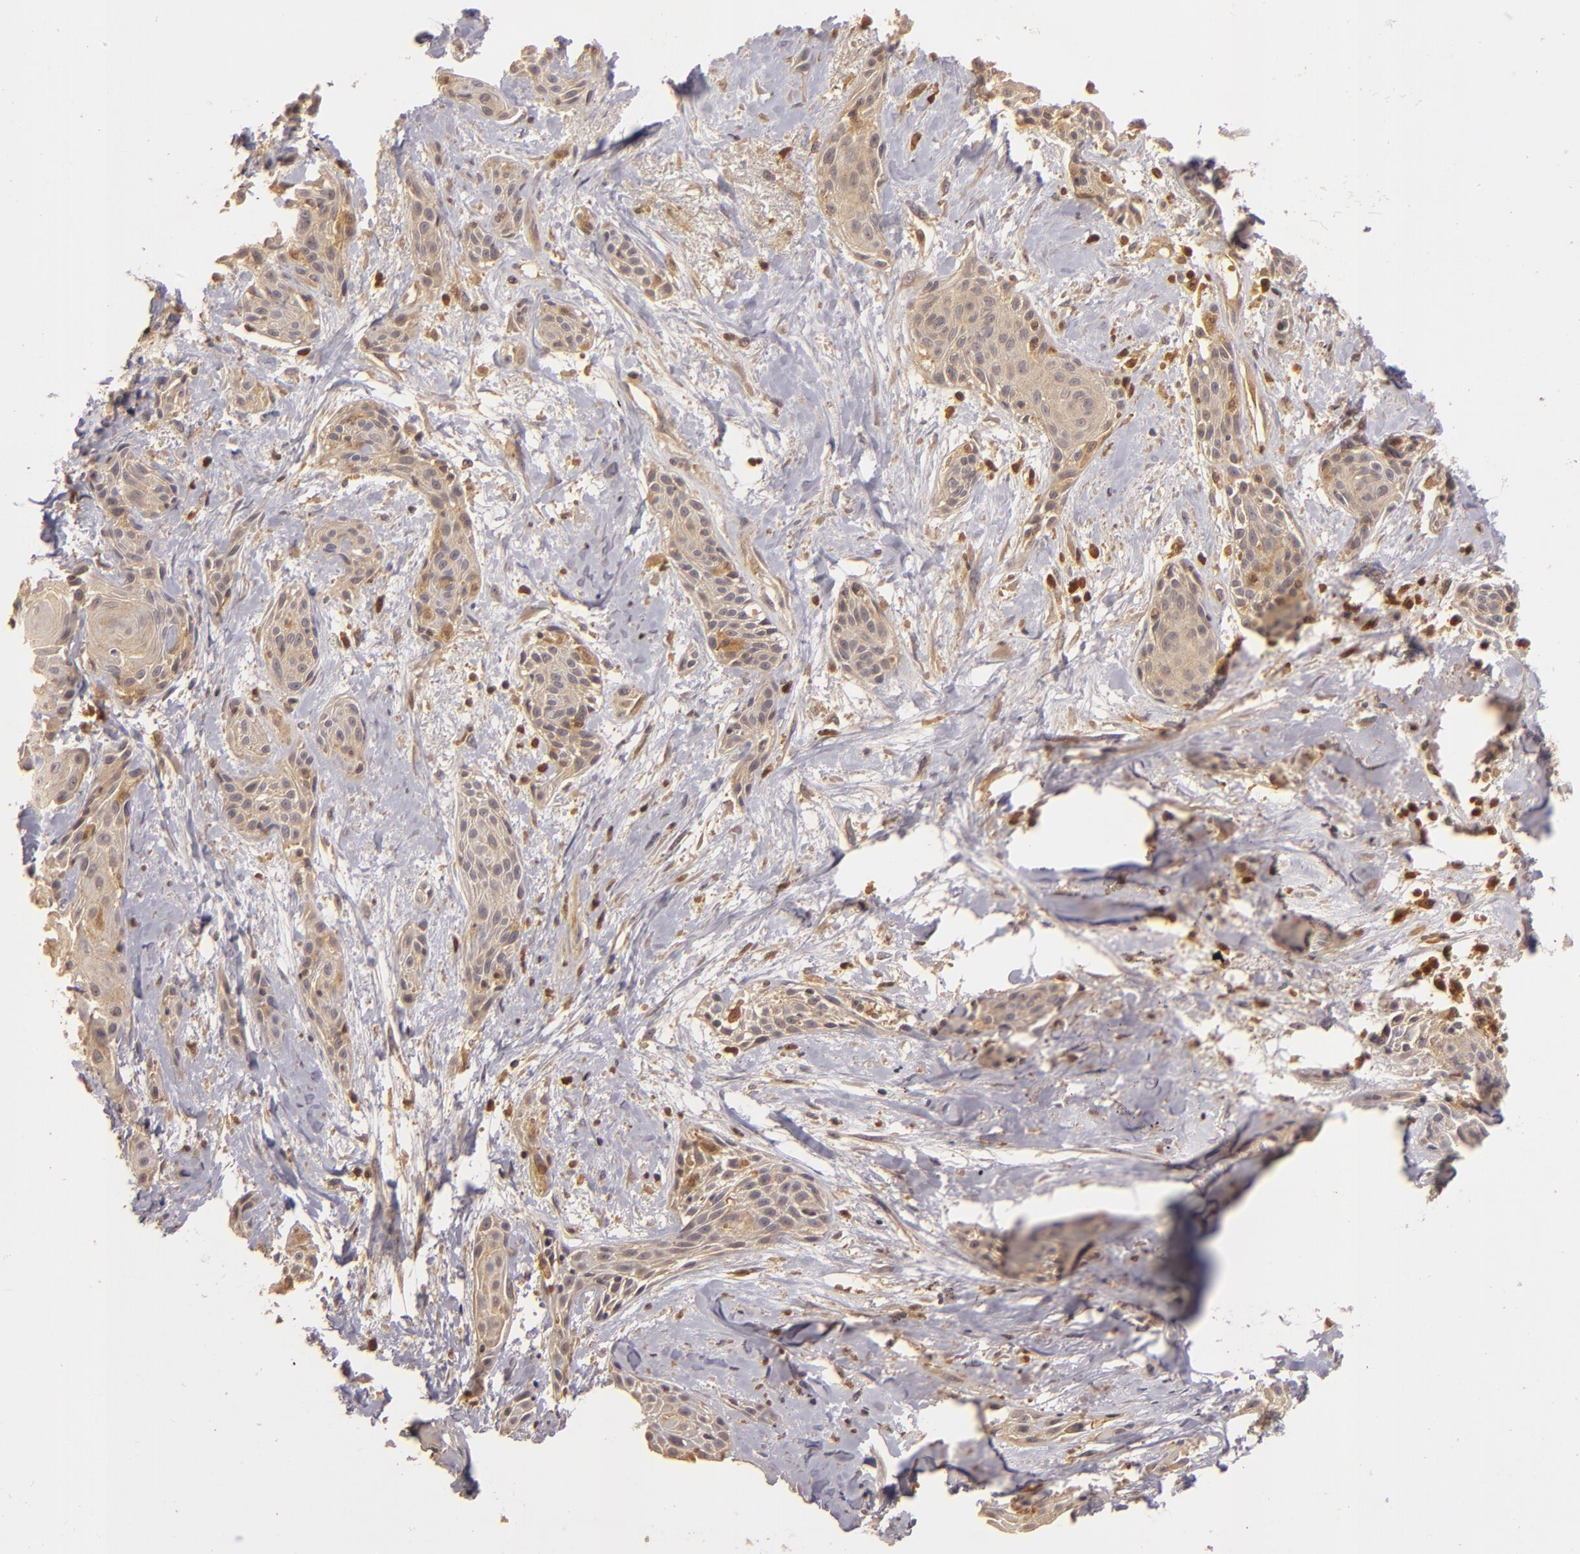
{"staining": {"intensity": "moderate", "quantity": ">75%", "location": "cytoplasmic/membranous"}, "tissue": "skin cancer", "cell_type": "Tumor cells", "image_type": "cancer", "snomed": [{"axis": "morphology", "description": "Squamous cell carcinoma, NOS"}, {"axis": "topography", "description": "Skin"}, {"axis": "topography", "description": "Anal"}], "caption": "A photomicrograph of skin squamous cell carcinoma stained for a protein shows moderate cytoplasmic/membranous brown staining in tumor cells.", "gene": "PRKCD", "patient": {"sex": "male", "age": 64}}